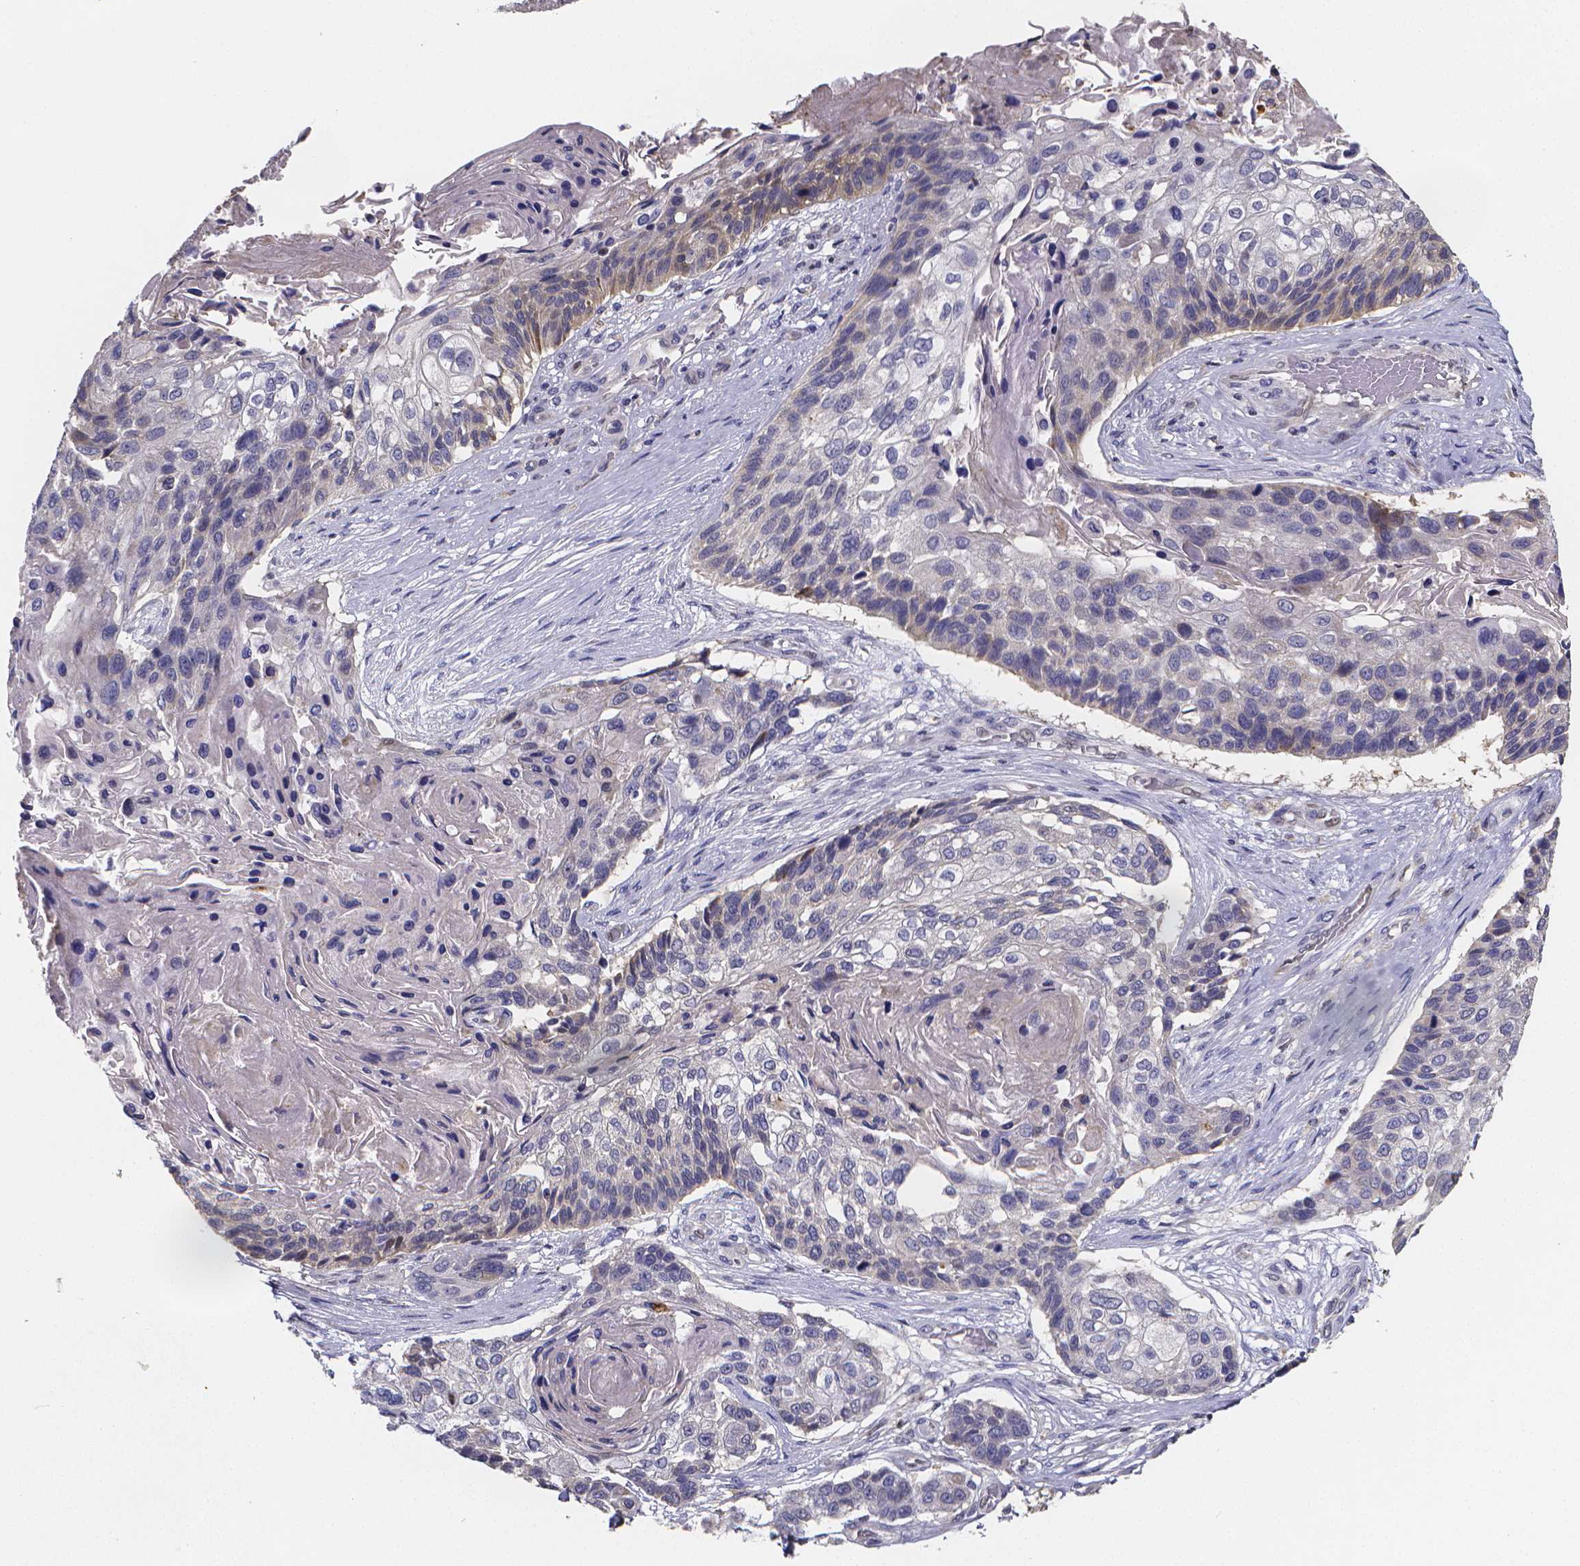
{"staining": {"intensity": "weak", "quantity": "<25%", "location": "cytoplasmic/membranous"}, "tissue": "lung cancer", "cell_type": "Tumor cells", "image_type": "cancer", "snomed": [{"axis": "morphology", "description": "Squamous cell carcinoma, NOS"}, {"axis": "topography", "description": "Lung"}], "caption": "There is no significant staining in tumor cells of lung cancer (squamous cell carcinoma).", "gene": "PAH", "patient": {"sex": "male", "age": 69}}